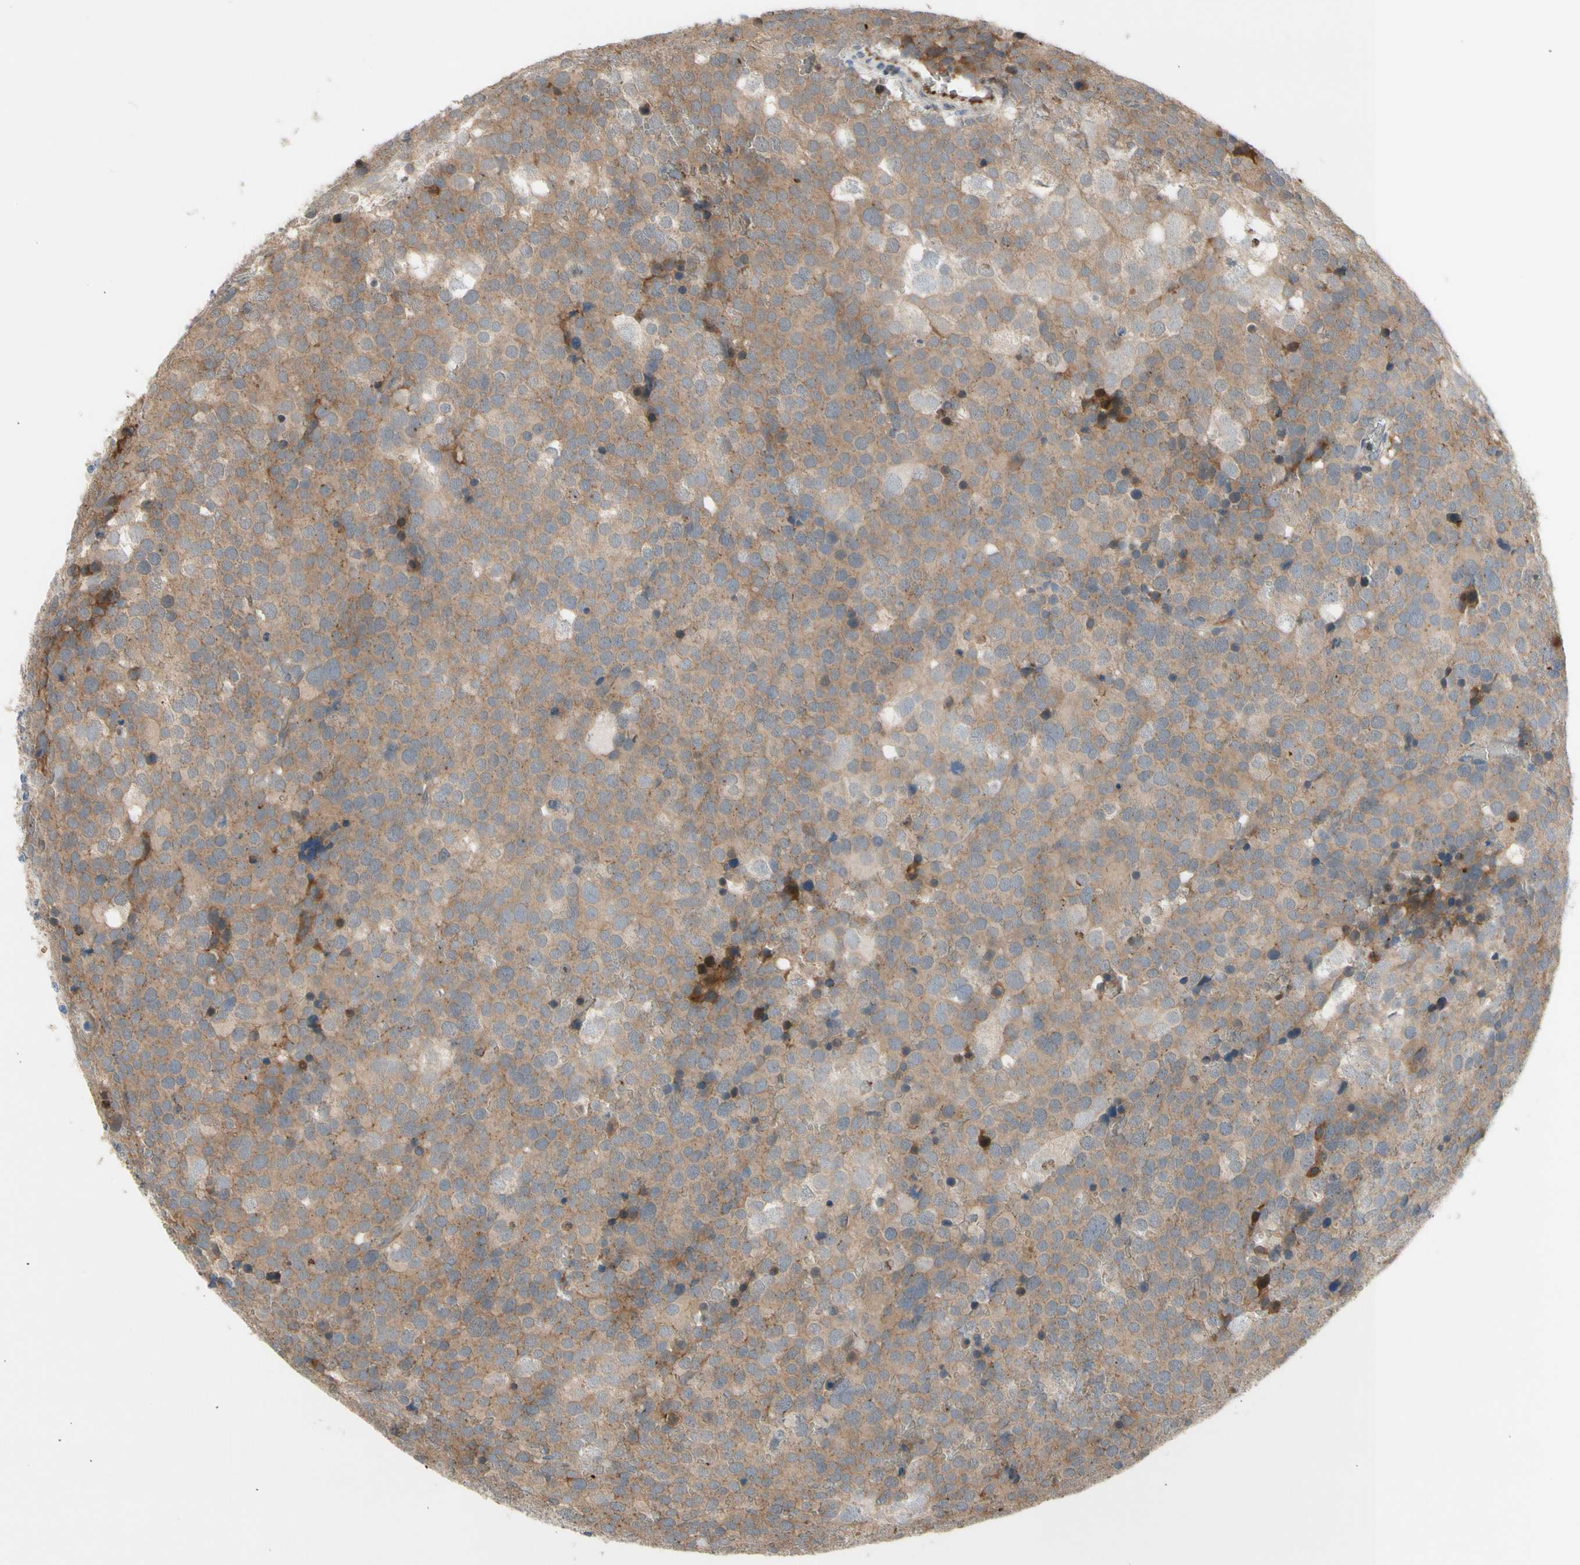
{"staining": {"intensity": "moderate", "quantity": ">75%", "location": "cytoplasmic/membranous"}, "tissue": "testis cancer", "cell_type": "Tumor cells", "image_type": "cancer", "snomed": [{"axis": "morphology", "description": "Seminoma, NOS"}, {"axis": "topography", "description": "Testis"}], "caption": "There is medium levels of moderate cytoplasmic/membranous expression in tumor cells of seminoma (testis), as demonstrated by immunohistochemical staining (brown color).", "gene": "GALNT5", "patient": {"sex": "male", "age": 71}}